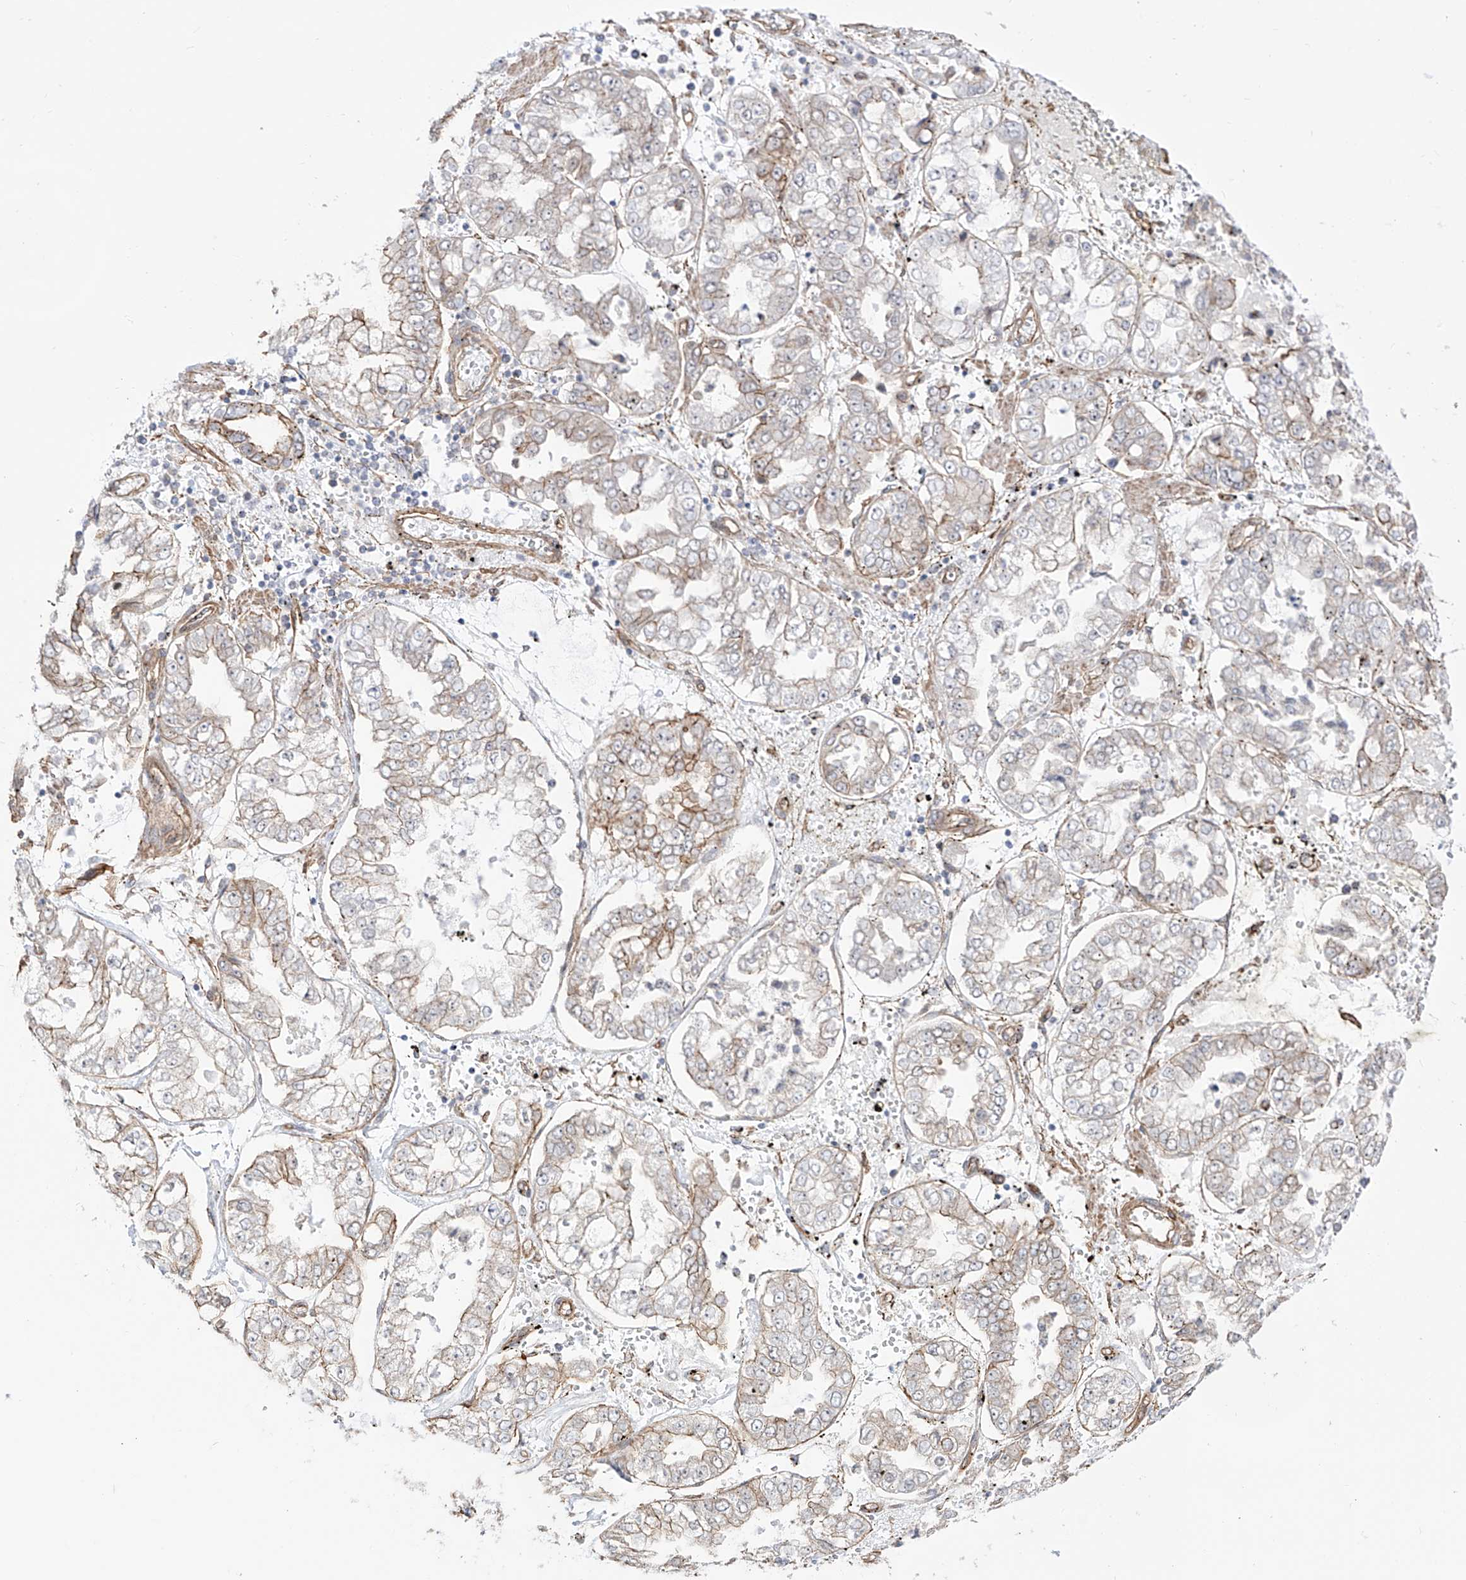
{"staining": {"intensity": "moderate", "quantity": "25%-75%", "location": "cytoplasmic/membranous"}, "tissue": "stomach cancer", "cell_type": "Tumor cells", "image_type": "cancer", "snomed": [{"axis": "morphology", "description": "Adenocarcinoma, NOS"}, {"axis": "topography", "description": "Stomach"}], "caption": "Tumor cells reveal medium levels of moderate cytoplasmic/membranous staining in about 25%-75% of cells in human stomach cancer.", "gene": "ZNF180", "patient": {"sex": "male", "age": 76}}